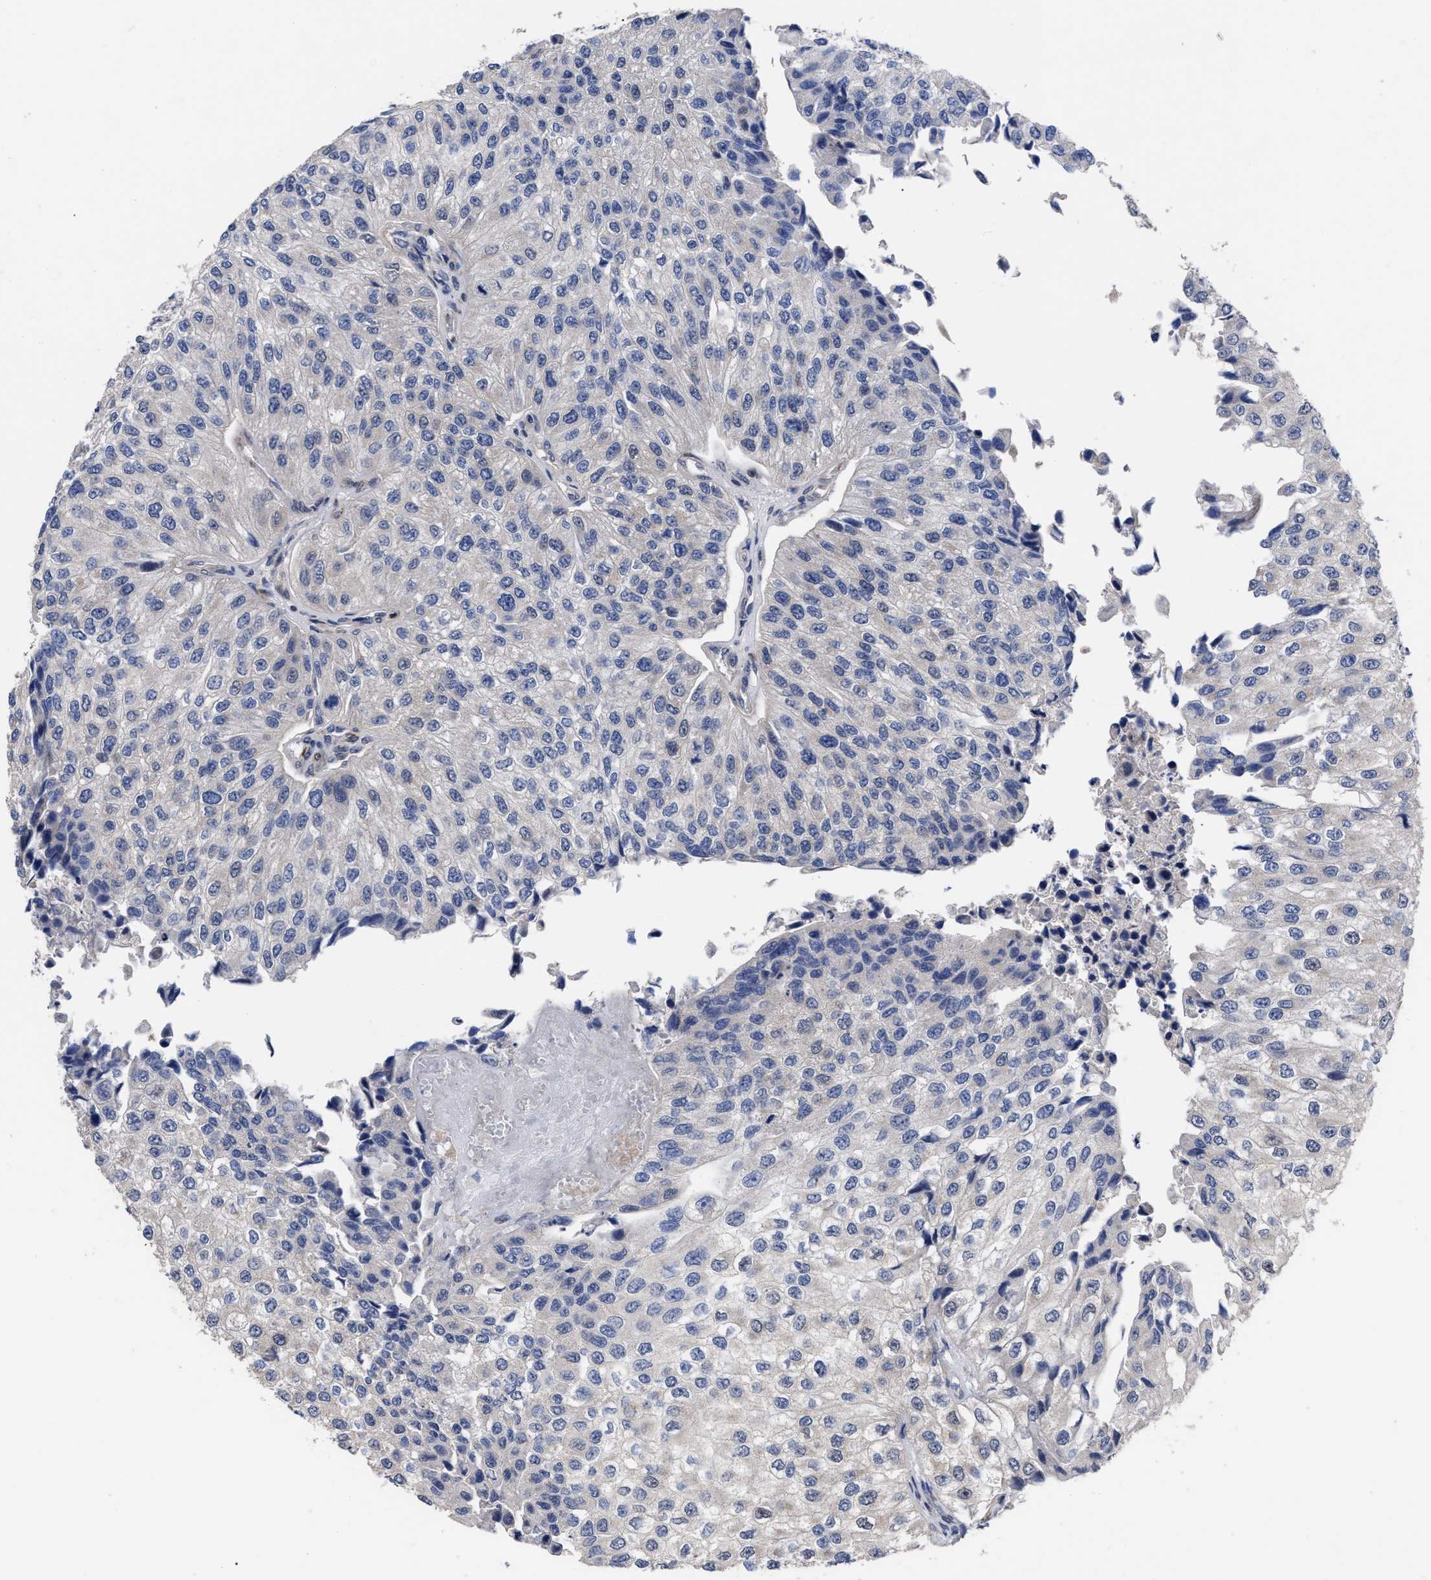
{"staining": {"intensity": "negative", "quantity": "none", "location": "none"}, "tissue": "urothelial cancer", "cell_type": "Tumor cells", "image_type": "cancer", "snomed": [{"axis": "morphology", "description": "Urothelial carcinoma, High grade"}, {"axis": "topography", "description": "Kidney"}, {"axis": "topography", "description": "Urinary bladder"}], "caption": "Protein analysis of urothelial carcinoma (high-grade) exhibits no significant positivity in tumor cells.", "gene": "CCN5", "patient": {"sex": "male", "age": 77}}